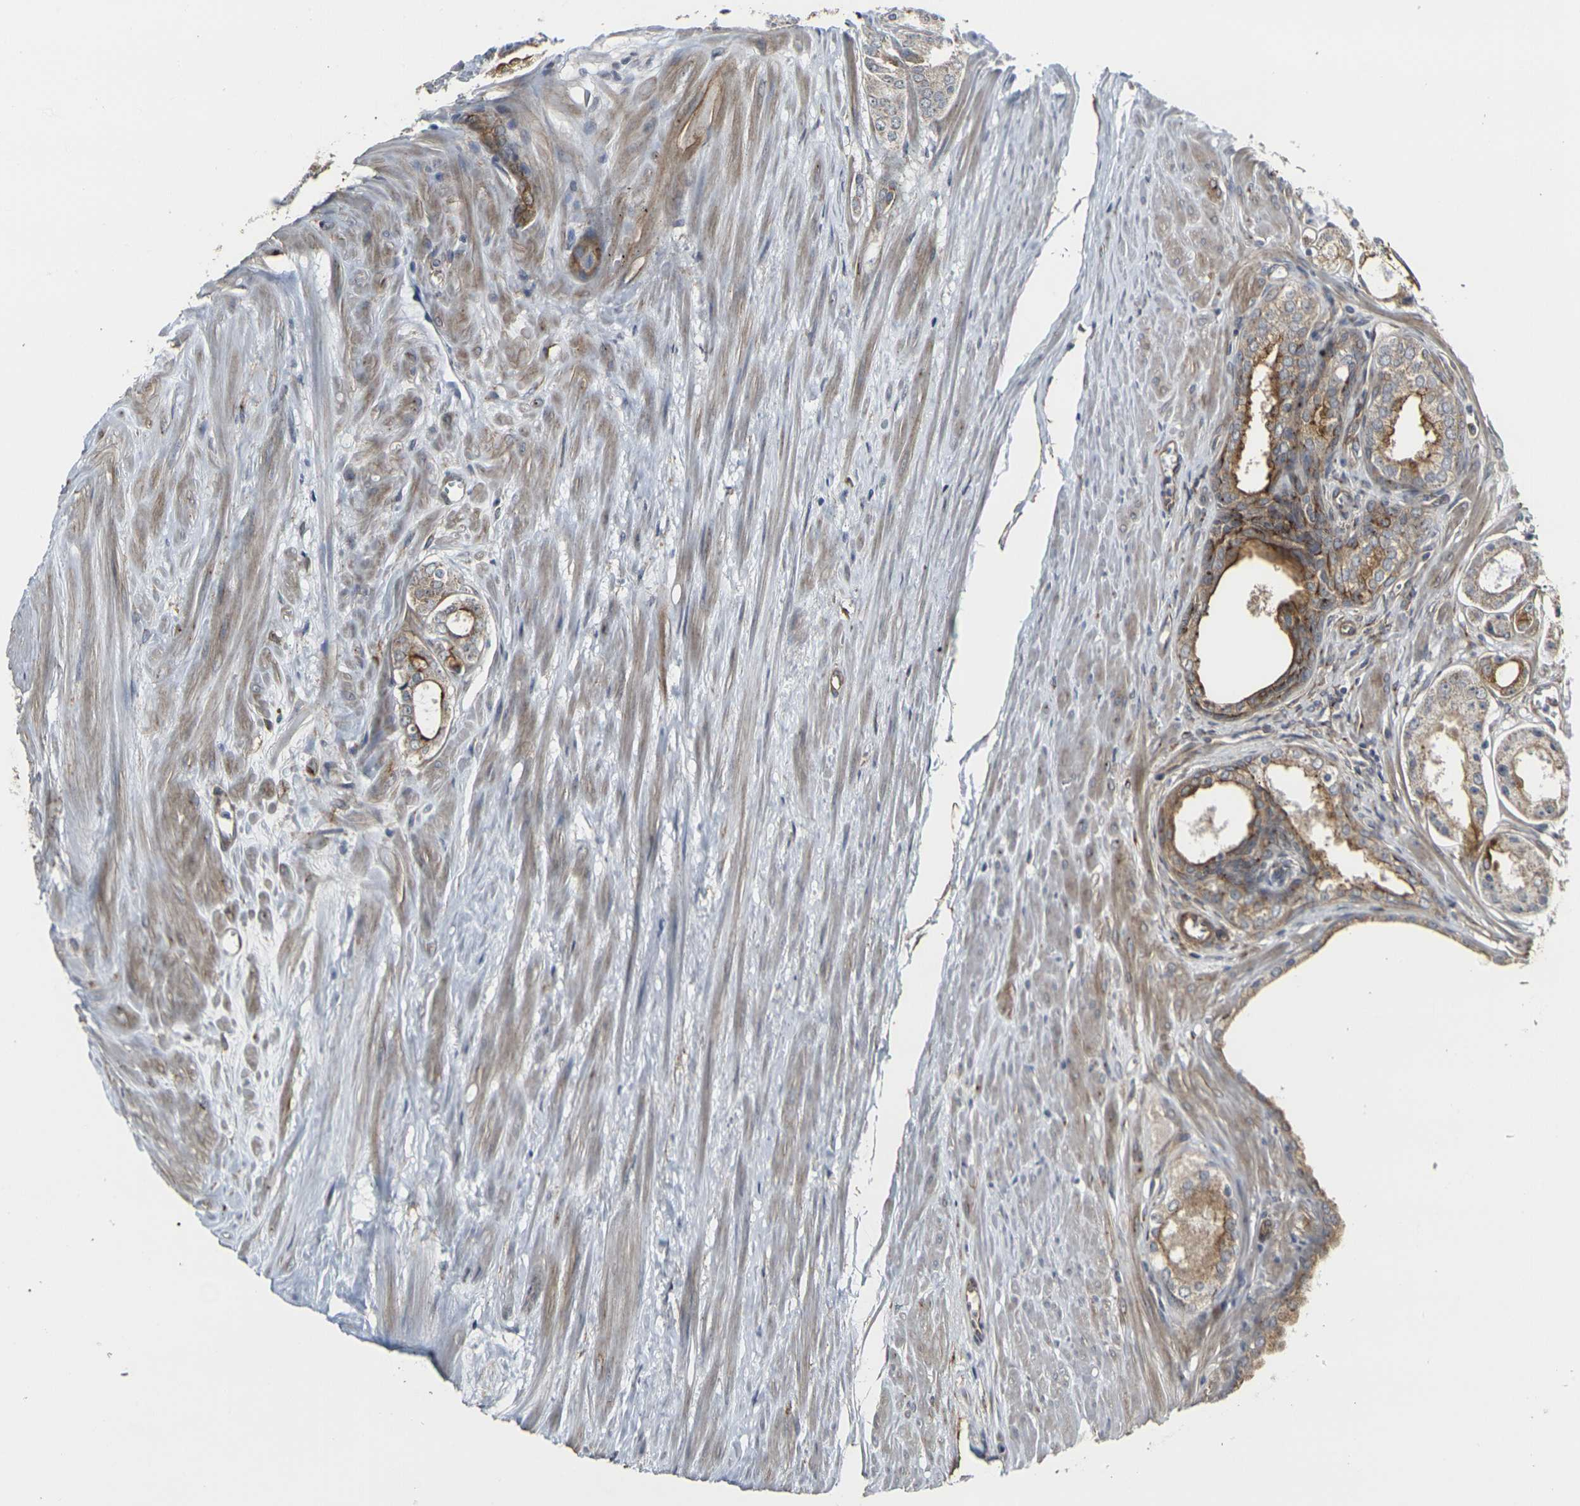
{"staining": {"intensity": "moderate", "quantity": "25%-75%", "location": "cytoplasmic/membranous"}, "tissue": "prostate cancer", "cell_type": "Tumor cells", "image_type": "cancer", "snomed": [{"axis": "morphology", "description": "Adenocarcinoma, Low grade"}, {"axis": "topography", "description": "Prostate"}], "caption": "Protein expression analysis of human prostate cancer reveals moderate cytoplasmic/membranous staining in approximately 25%-75% of tumor cells.", "gene": "MYOF", "patient": {"sex": "male", "age": 57}}